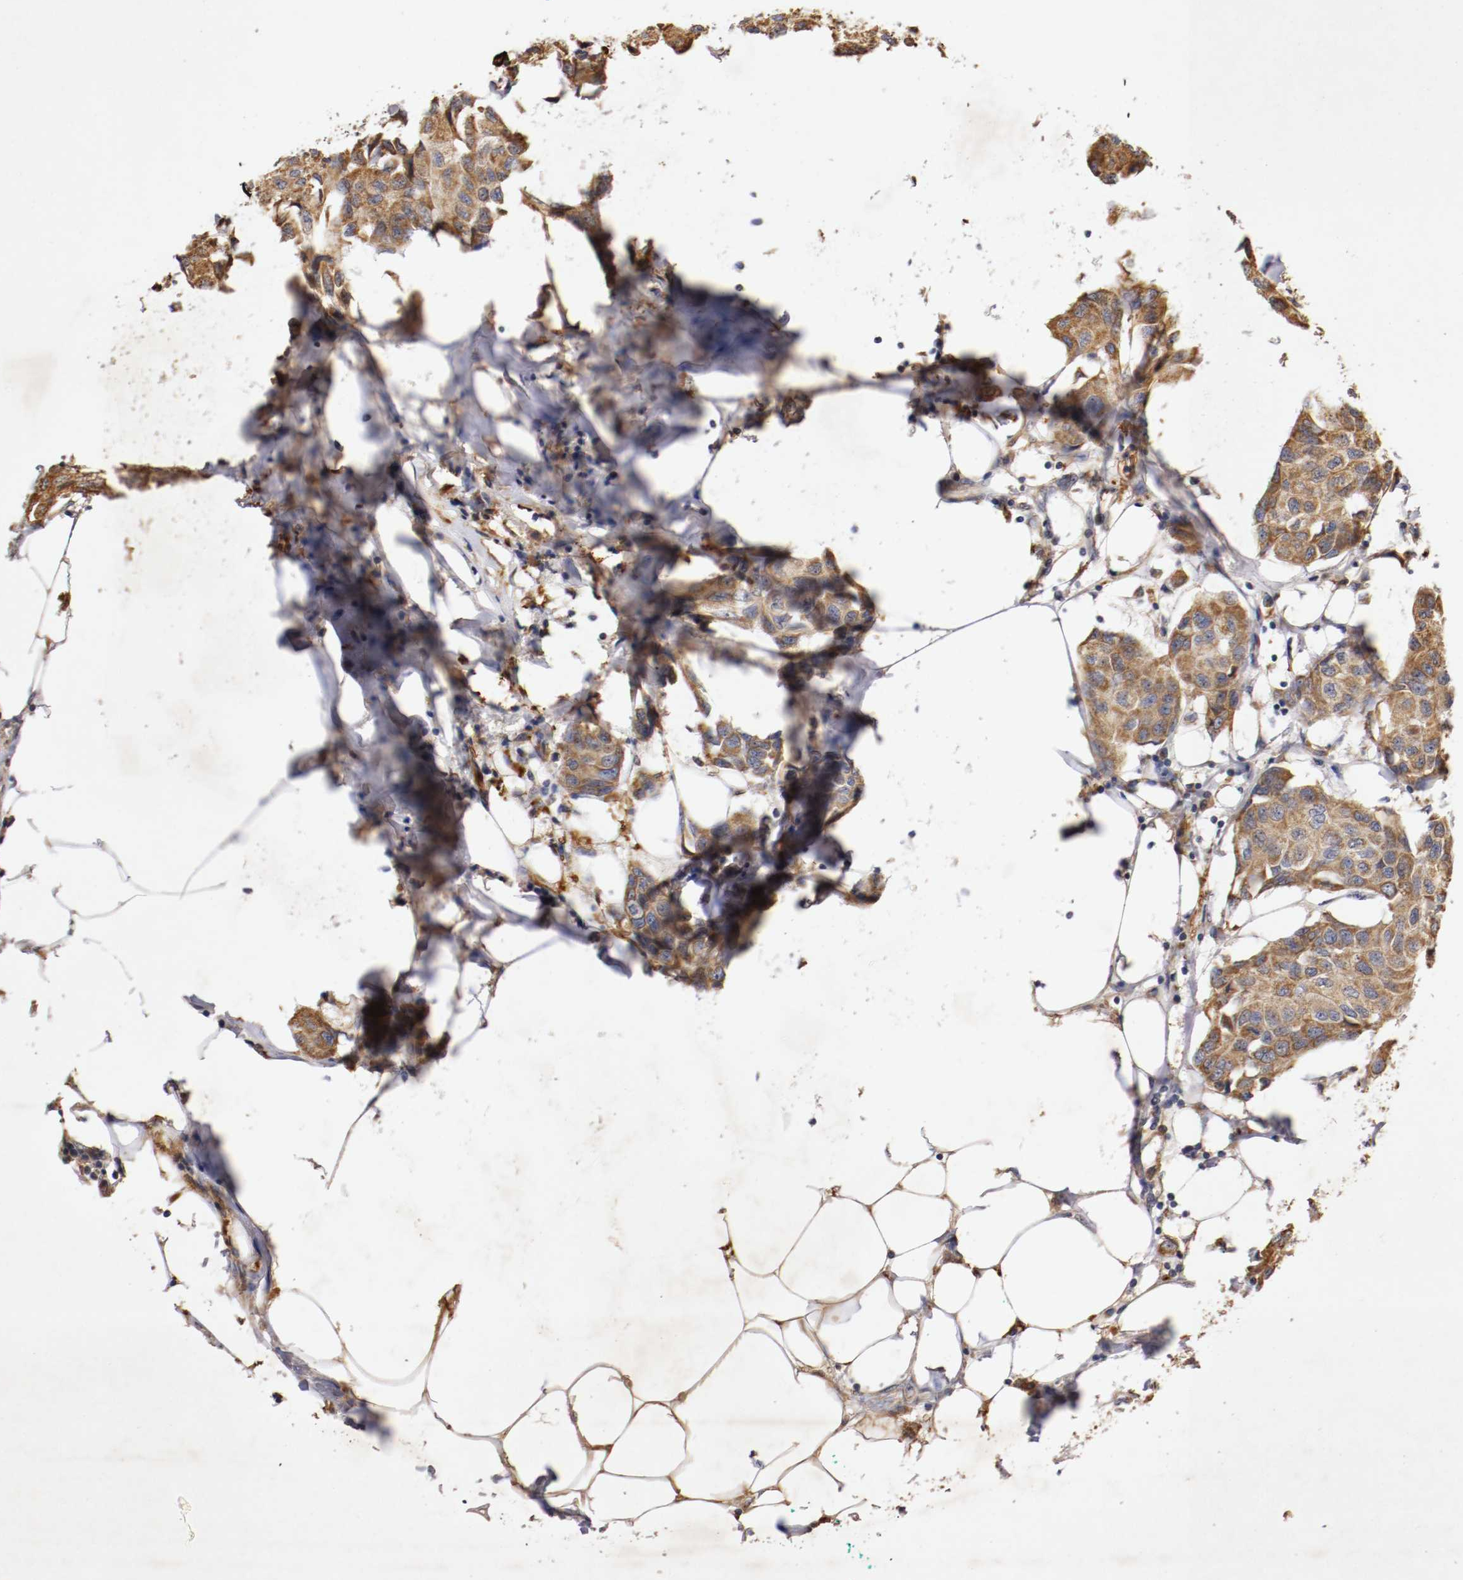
{"staining": {"intensity": "strong", "quantity": ">75%", "location": "cytoplasmic/membranous"}, "tissue": "breast cancer", "cell_type": "Tumor cells", "image_type": "cancer", "snomed": [{"axis": "morphology", "description": "Duct carcinoma"}, {"axis": "topography", "description": "Breast"}], "caption": "Strong cytoplasmic/membranous staining for a protein is seen in about >75% of tumor cells of intraductal carcinoma (breast) using immunohistochemistry.", "gene": "VEZT", "patient": {"sex": "female", "age": 80}}